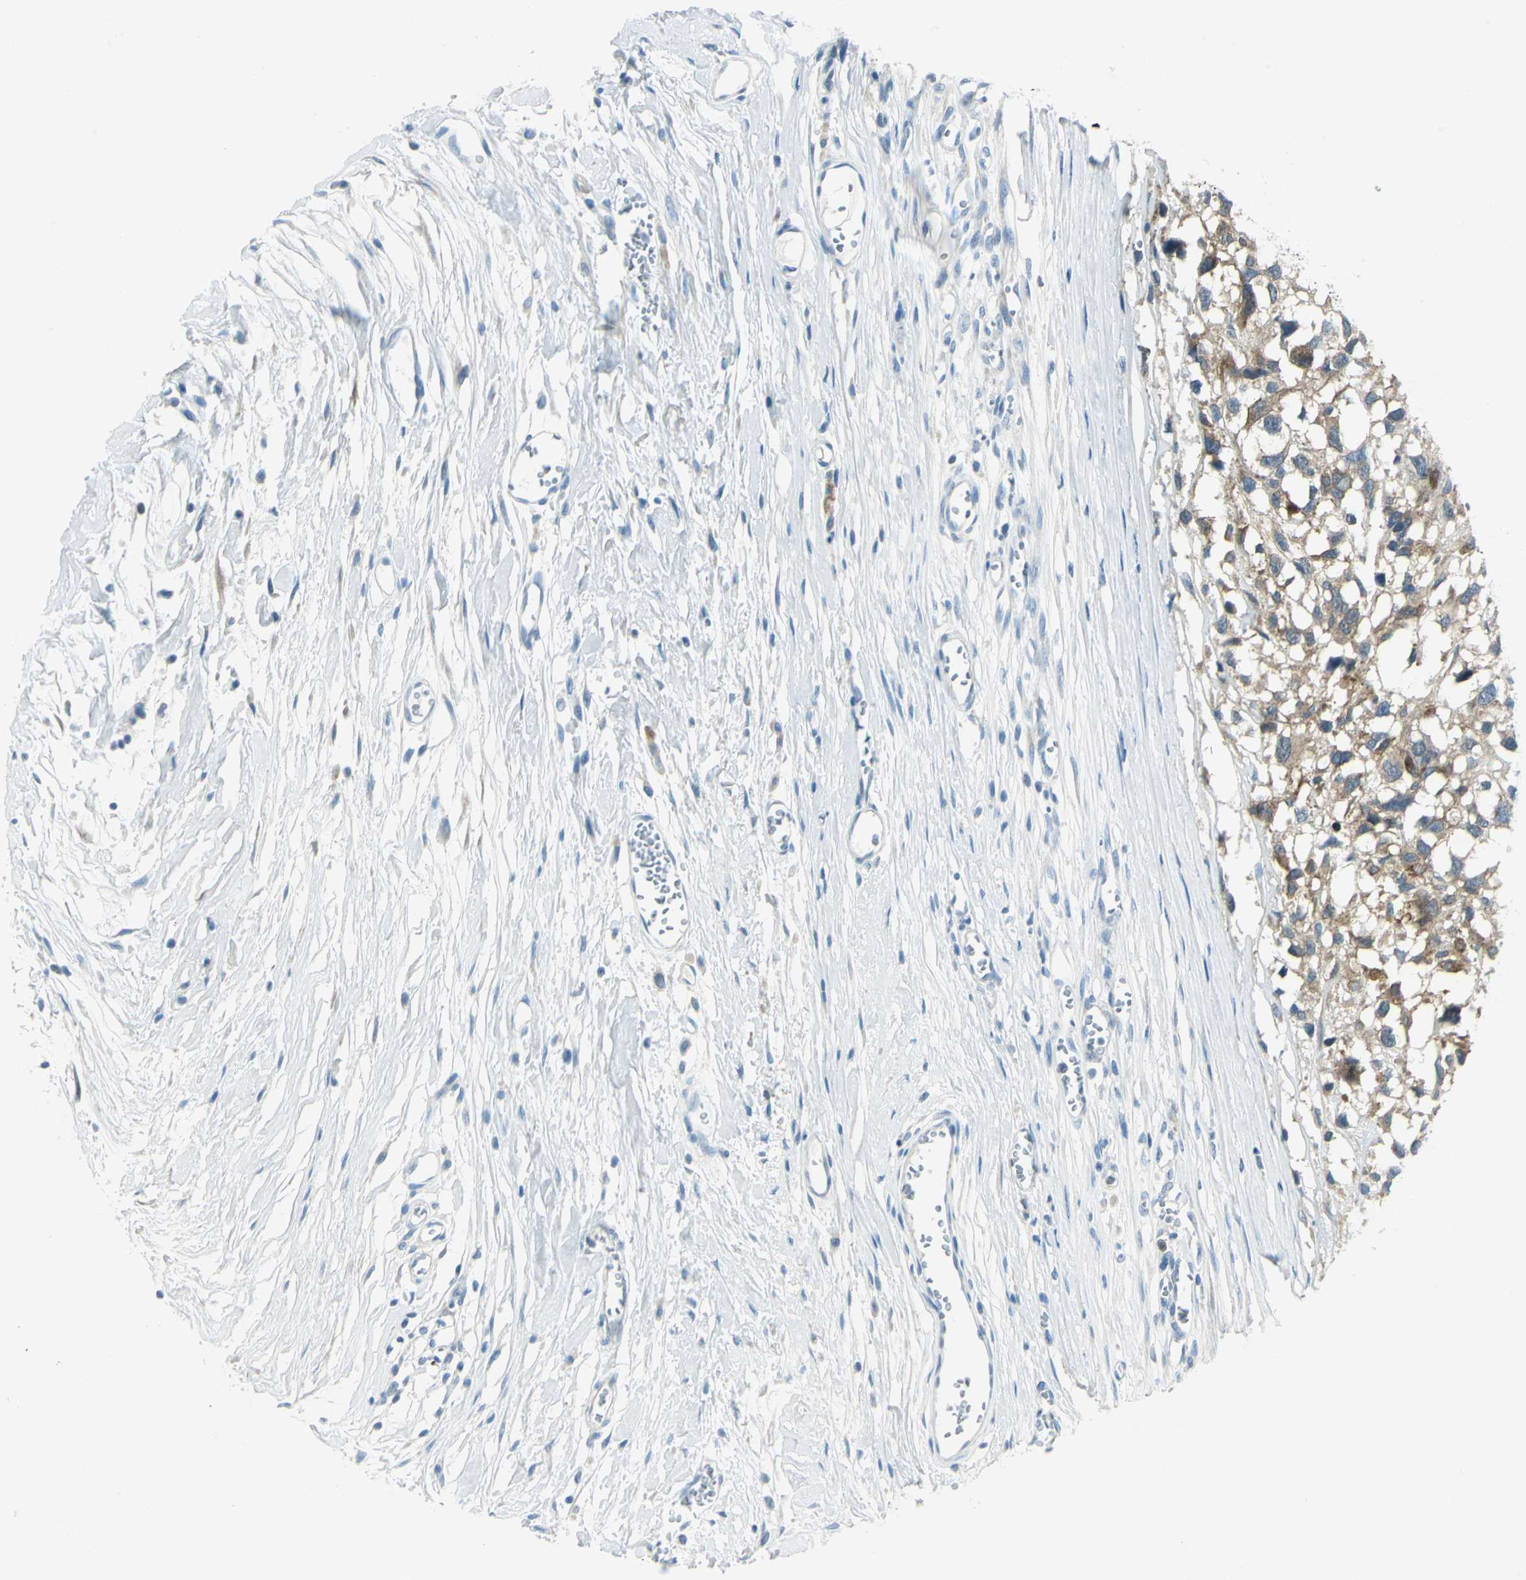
{"staining": {"intensity": "weak", "quantity": ">75%", "location": "cytoplasmic/membranous"}, "tissue": "melanoma", "cell_type": "Tumor cells", "image_type": "cancer", "snomed": [{"axis": "morphology", "description": "Malignant melanoma, Metastatic site"}, {"axis": "topography", "description": "Lymph node"}], "caption": "Immunohistochemistry photomicrograph of neoplastic tissue: malignant melanoma (metastatic site) stained using immunohistochemistry shows low levels of weak protein expression localized specifically in the cytoplasmic/membranous of tumor cells, appearing as a cytoplasmic/membranous brown color.", "gene": "ALDOA", "patient": {"sex": "male", "age": 59}}